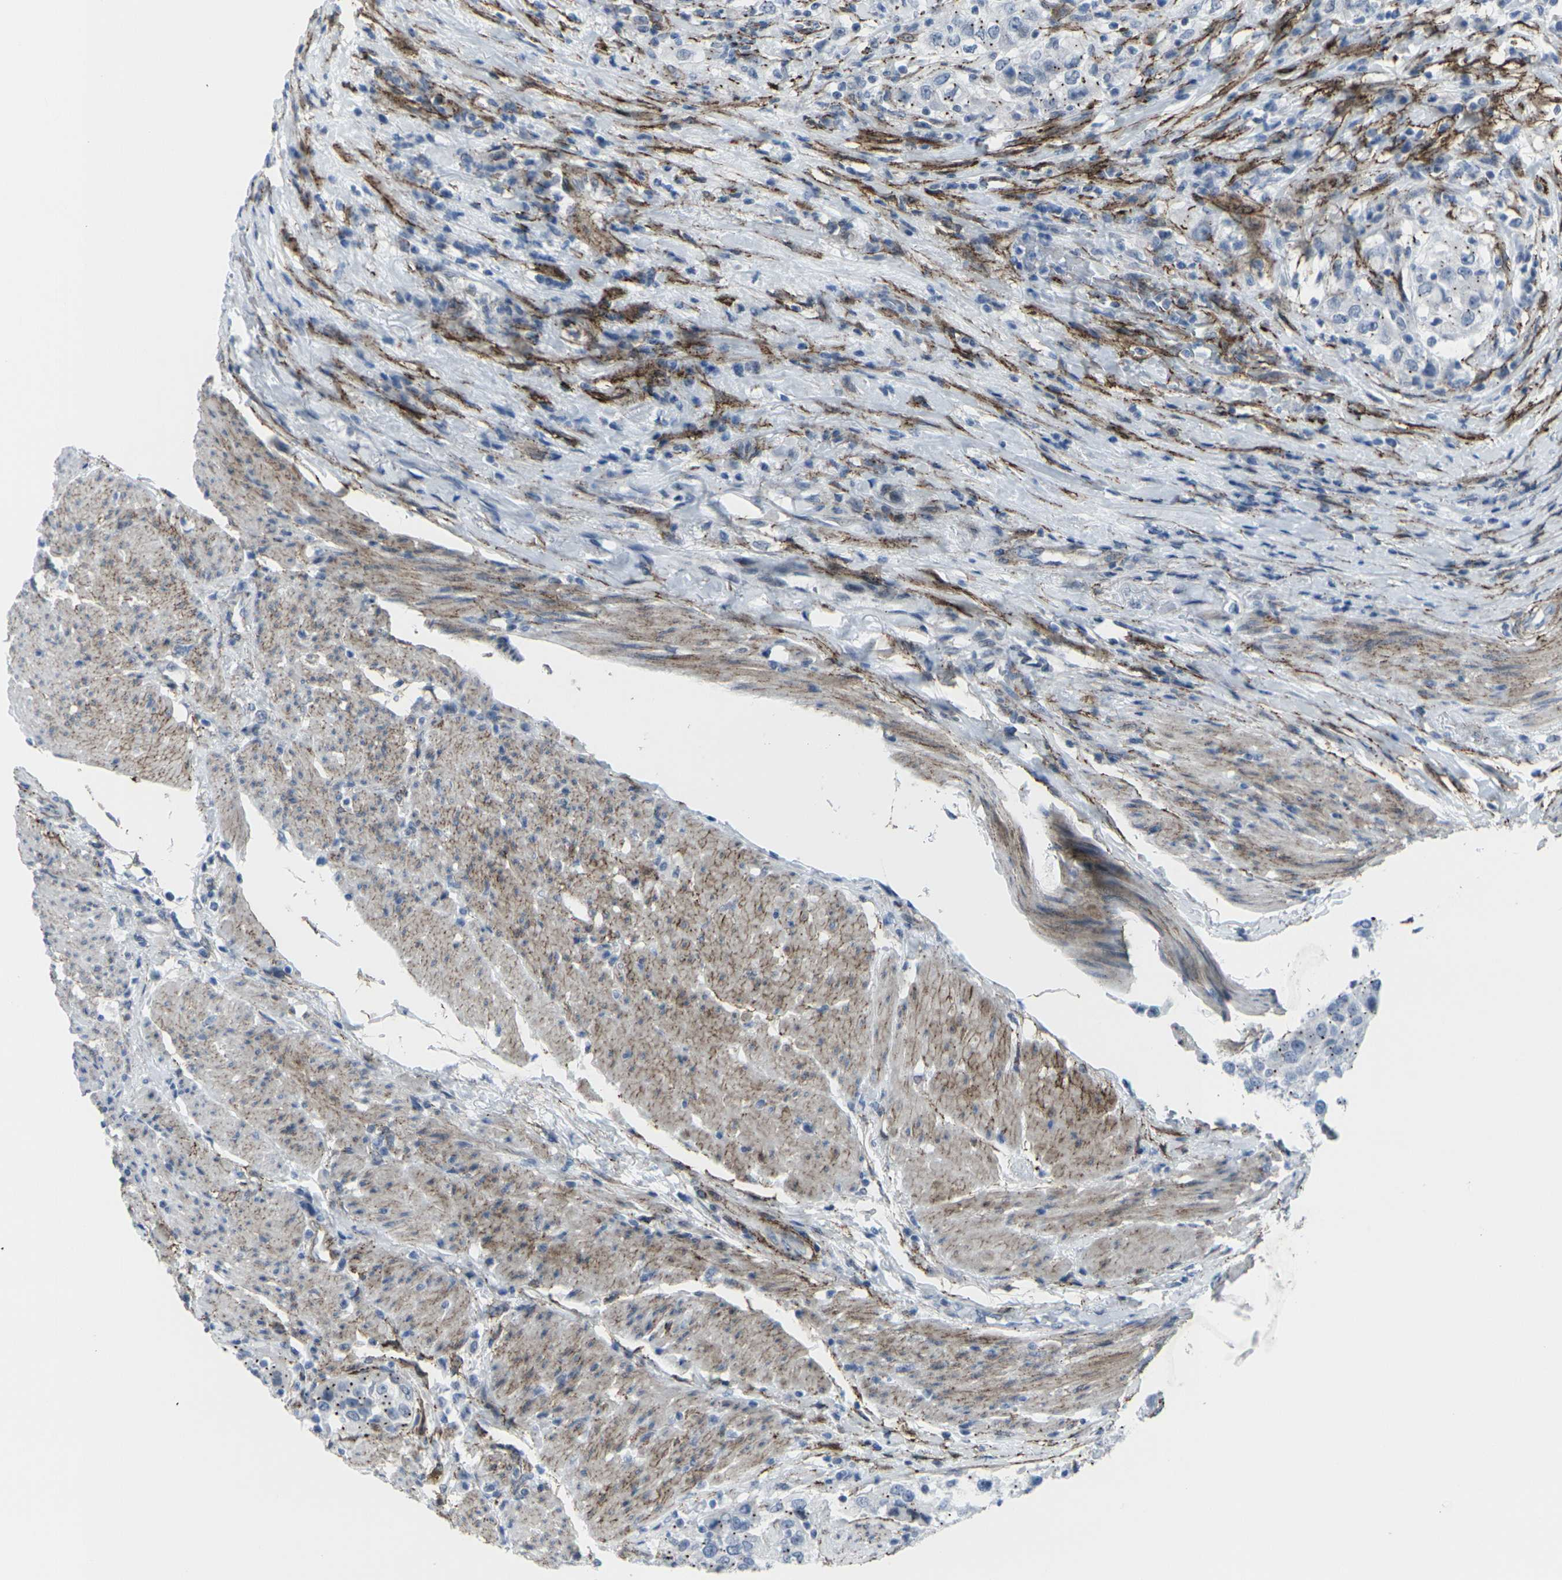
{"staining": {"intensity": "moderate", "quantity": "<25%", "location": "cytoplasmic/membranous"}, "tissue": "urothelial cancer", "cell_type": "Tumor cells", "image_type": "cancer", "snomed": [{"axis": "morphology", "description": "Urothelial carcinoma, High grade"}, {"axis": "topography", "description": "Urinary bladder"}], "caption": "Immunohistochemistry (IHC) micrograph of urothelial carcinoma (high-grade) stained for a protein (brown), which shows low levels of moderate cytoplasmic/membranous positivity in about <25% of tumor cells.", "gene": "CDH11", "patient": {"sex": "female", "age": 80}}